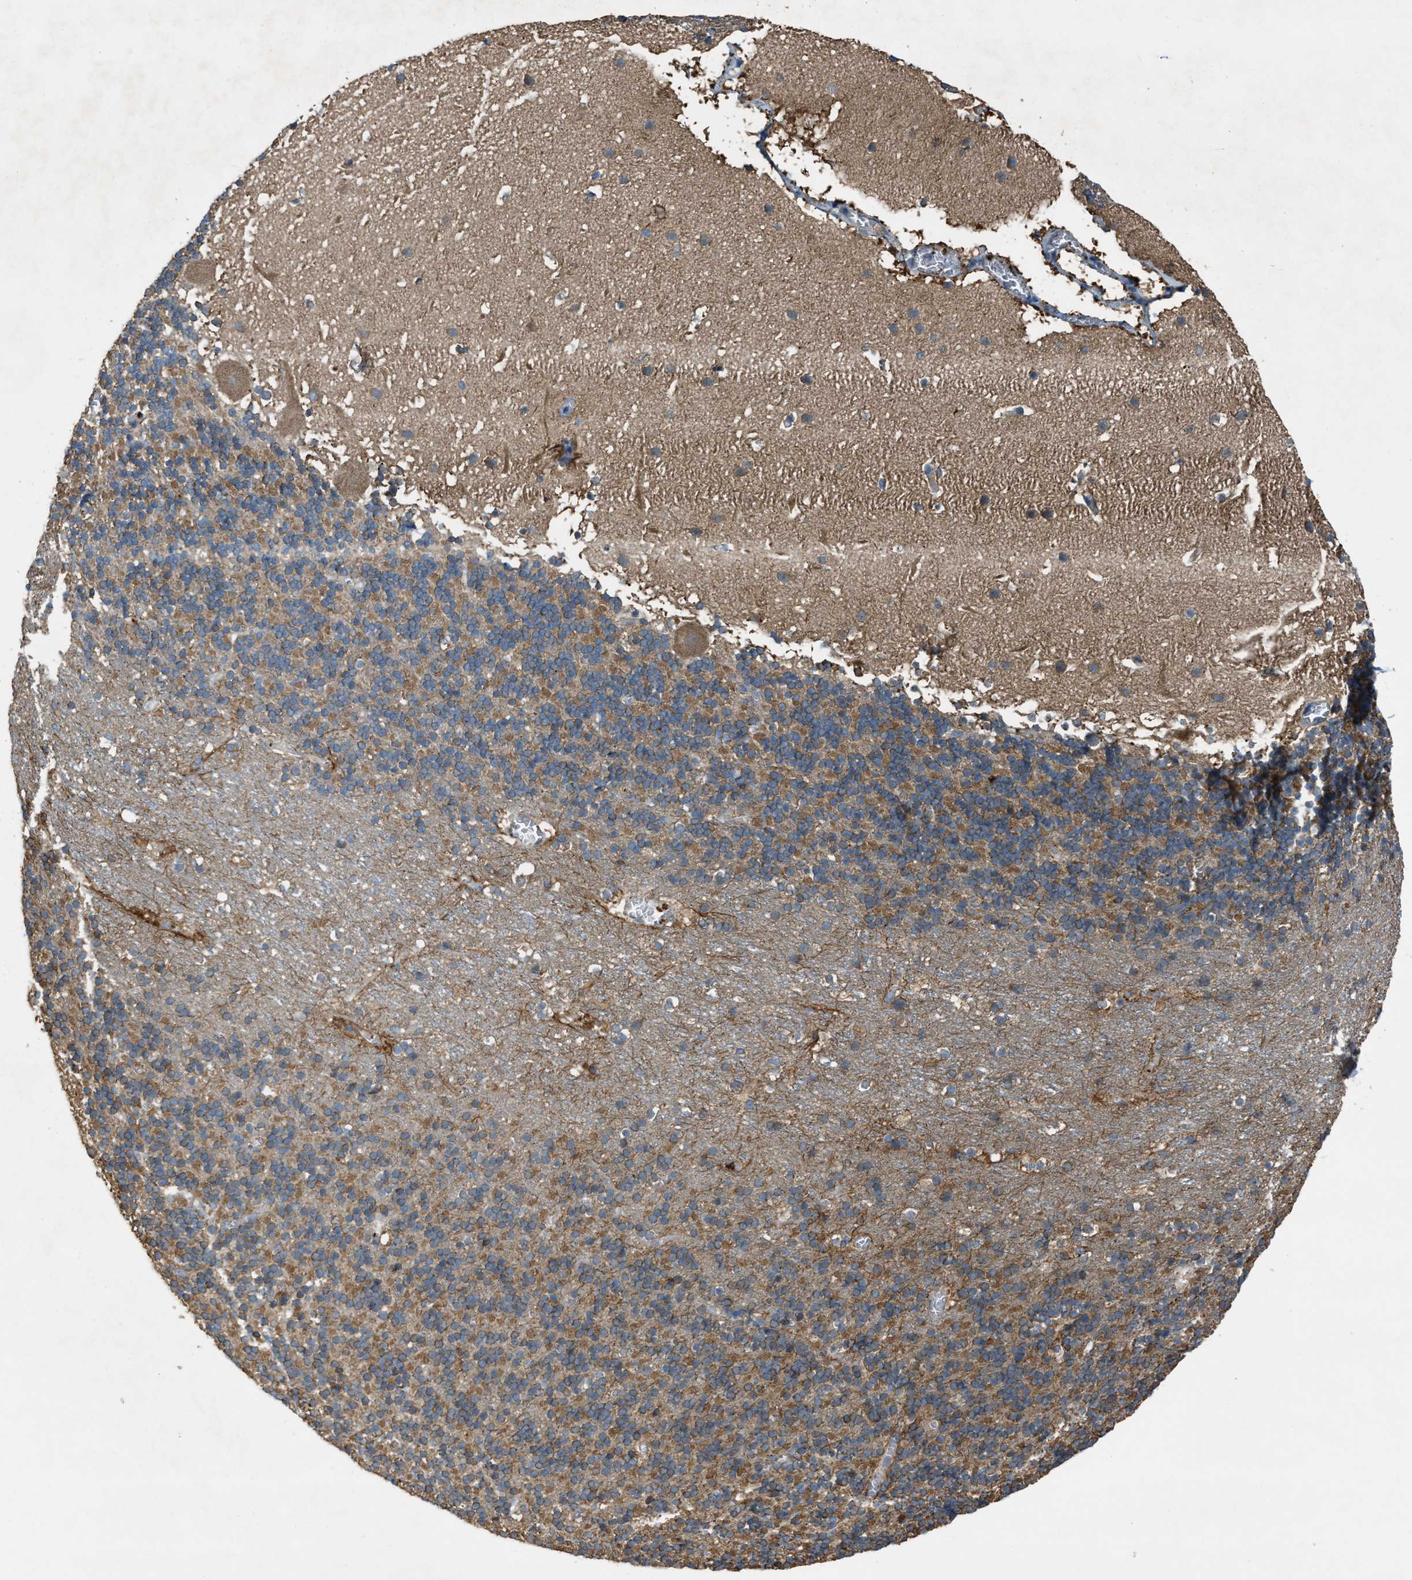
{"staining": {"intensity": "moderate", "quantity": ">75%", "location": "cytoplasmic/membranous"}, "tissue": "cerebellum", "cell_type": "Cells in granular layer", "image_type": "normal", "snomed": [{"axis": "morphology", "description": "Normal tissue, NOS"}, {"axis": "topography", "description": "Cerebellum"}], "caption": "Cells in granular layer show moderate cytoplasmic/membranous expression in approximately >75% of cells in unremarkable cerebellum.", "gene": "TRPC1", "patient": {"sex": "male", "age": 45}}